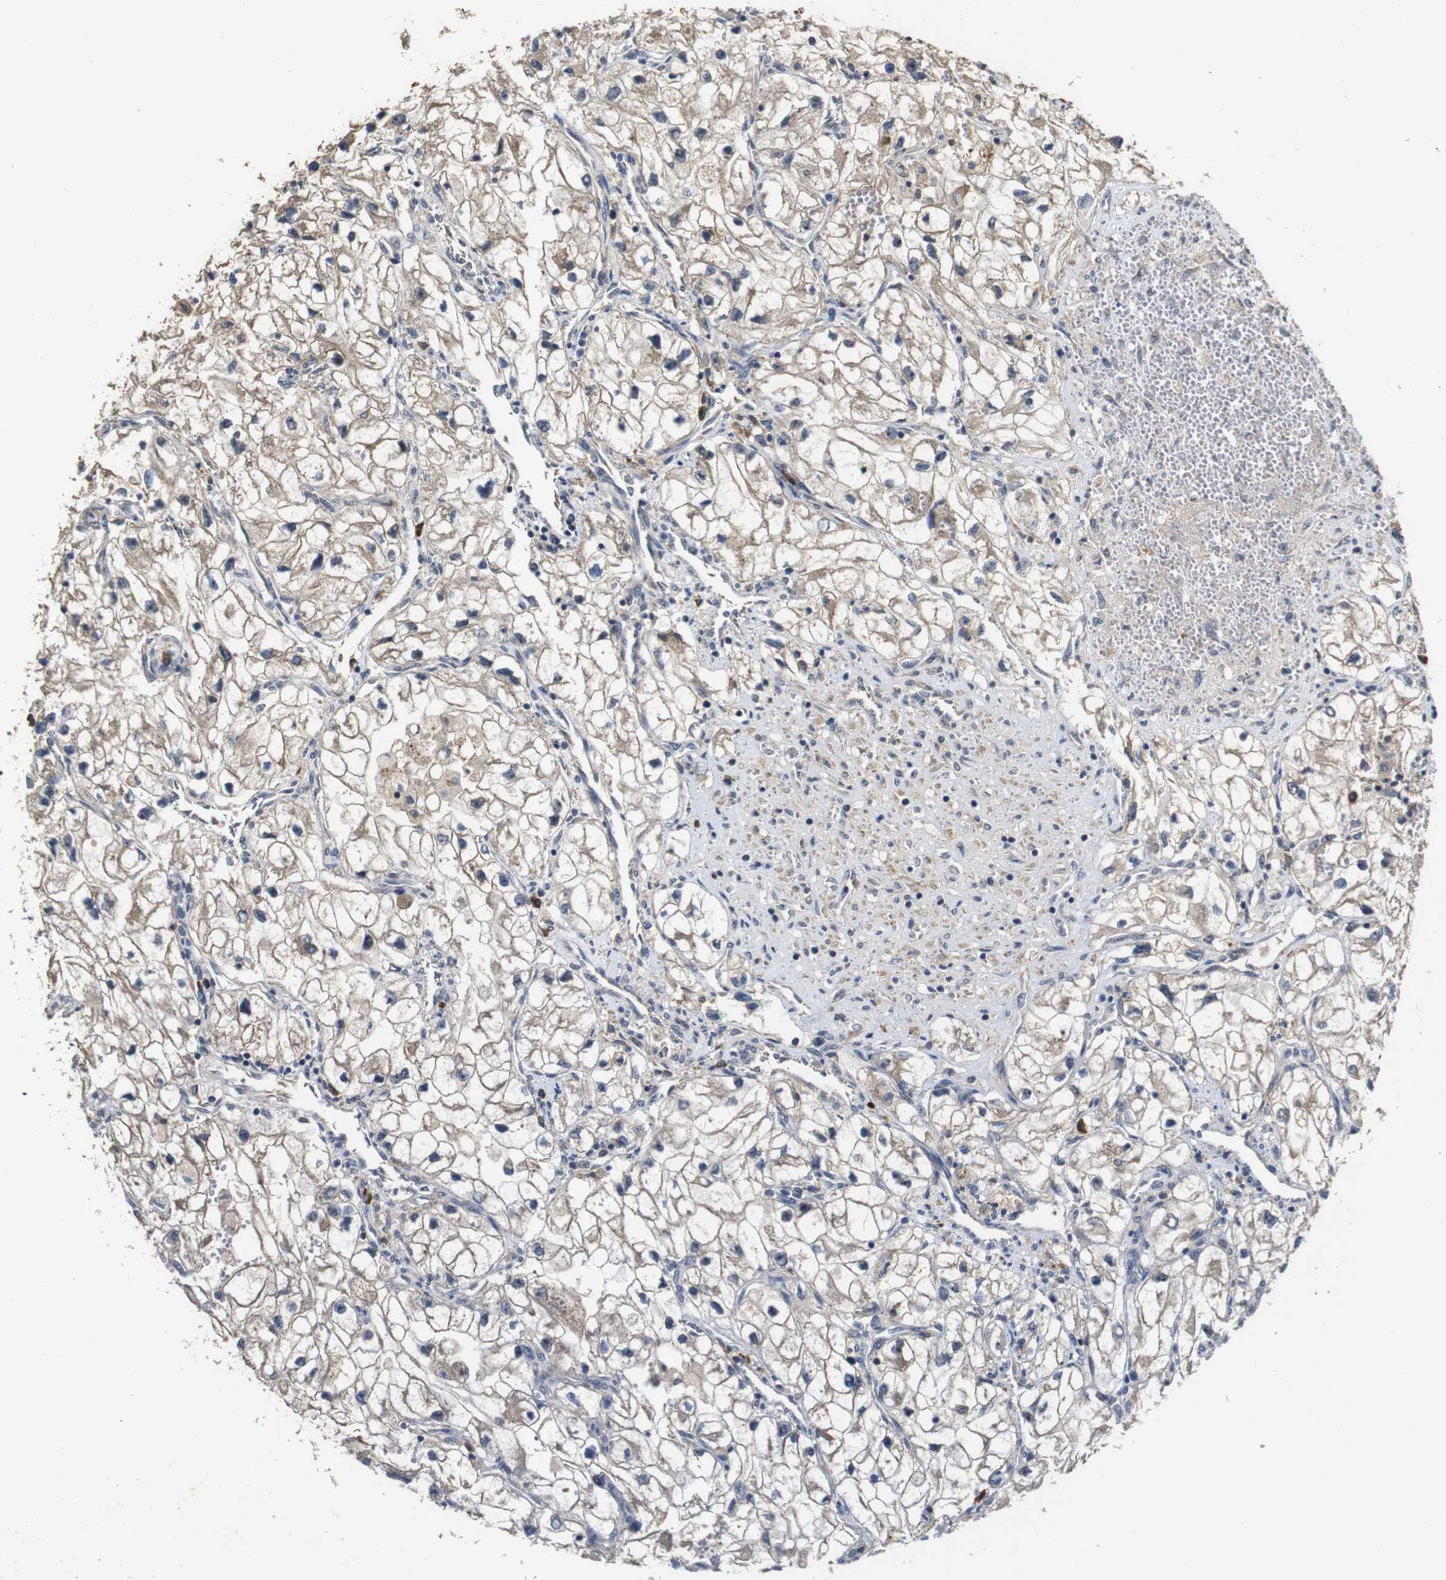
{"staining": {"intensity": "weak", "quantity": ">75%", "location": "cytoplasmic/membranous"}, "tissue": "renal cancer", "cell_type": "Tumor cells", "image_type": "cancer", "snomed": [{"axis": "morphology", "description": "Adenocarcinoma, NOS"}, {"axis": "topography", "description": "Kidney"}], "caption": "Adenocarcinoma (renal) was stained to show a protein in brown. There is low levels of weak cytoplasmic/membranous staining in approximately >75% of tumor cells.", "gene": "MAGI2", "patient": {"sex": "female", "age": 70}}